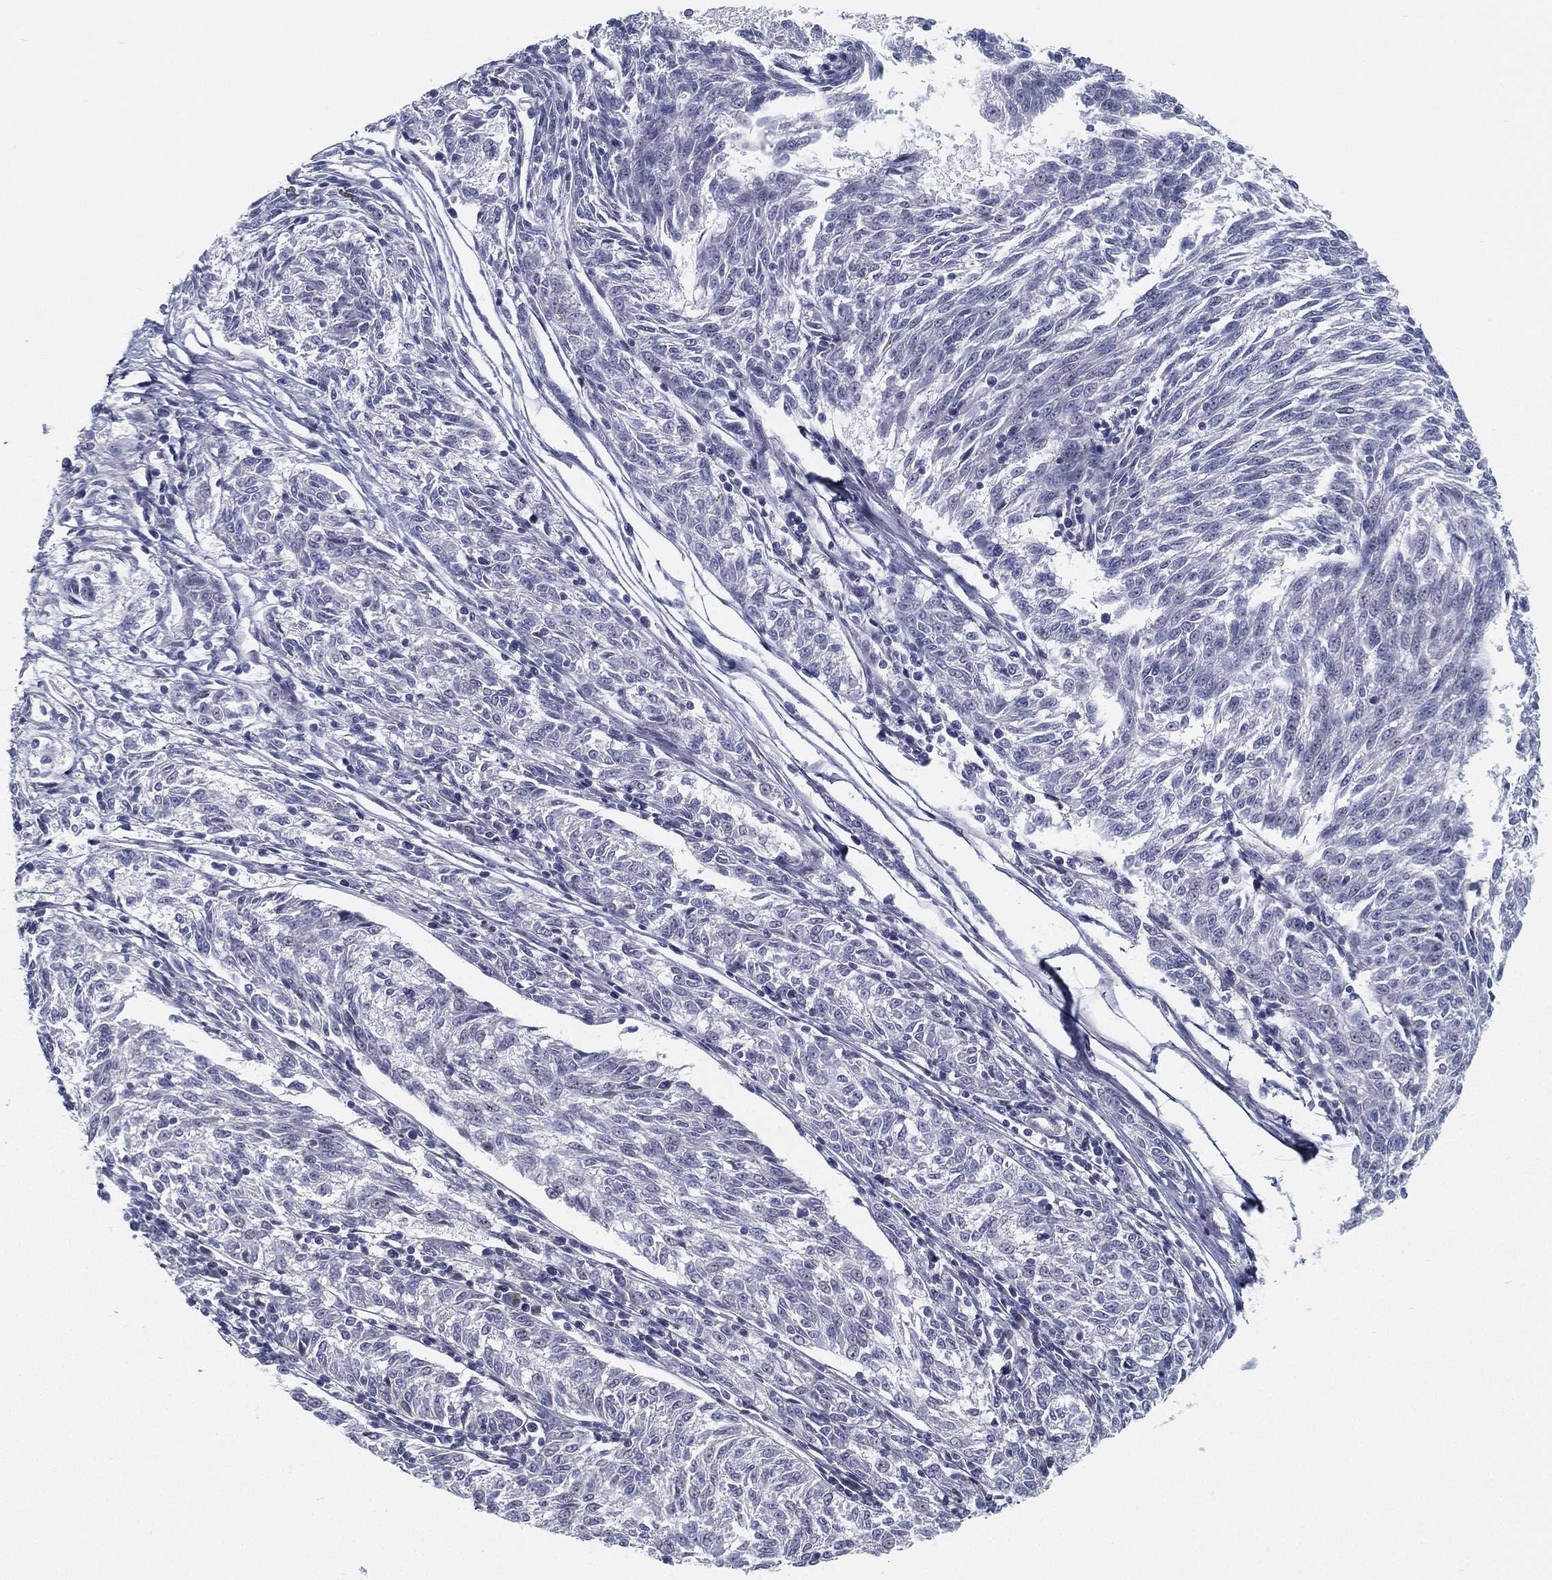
{"staining": {"intensity": "negative", "quantity": "none", "location": "none"}, "tissue": "melanoma", "cell_type": "Tumor cells", "image_type": "cancer", "snomed": [{"axis": "morphology", "description": "Malignant melanoma, NOS"}, {"axis": "topography", "description": "Skin"}], "caption": "Malignant melanoma stained for a protein using immunohistochemistry (IHC) displays no expression tumor cells.", "gene": "SPPL2C", "patient": {"sex": "female", "age": 72}}